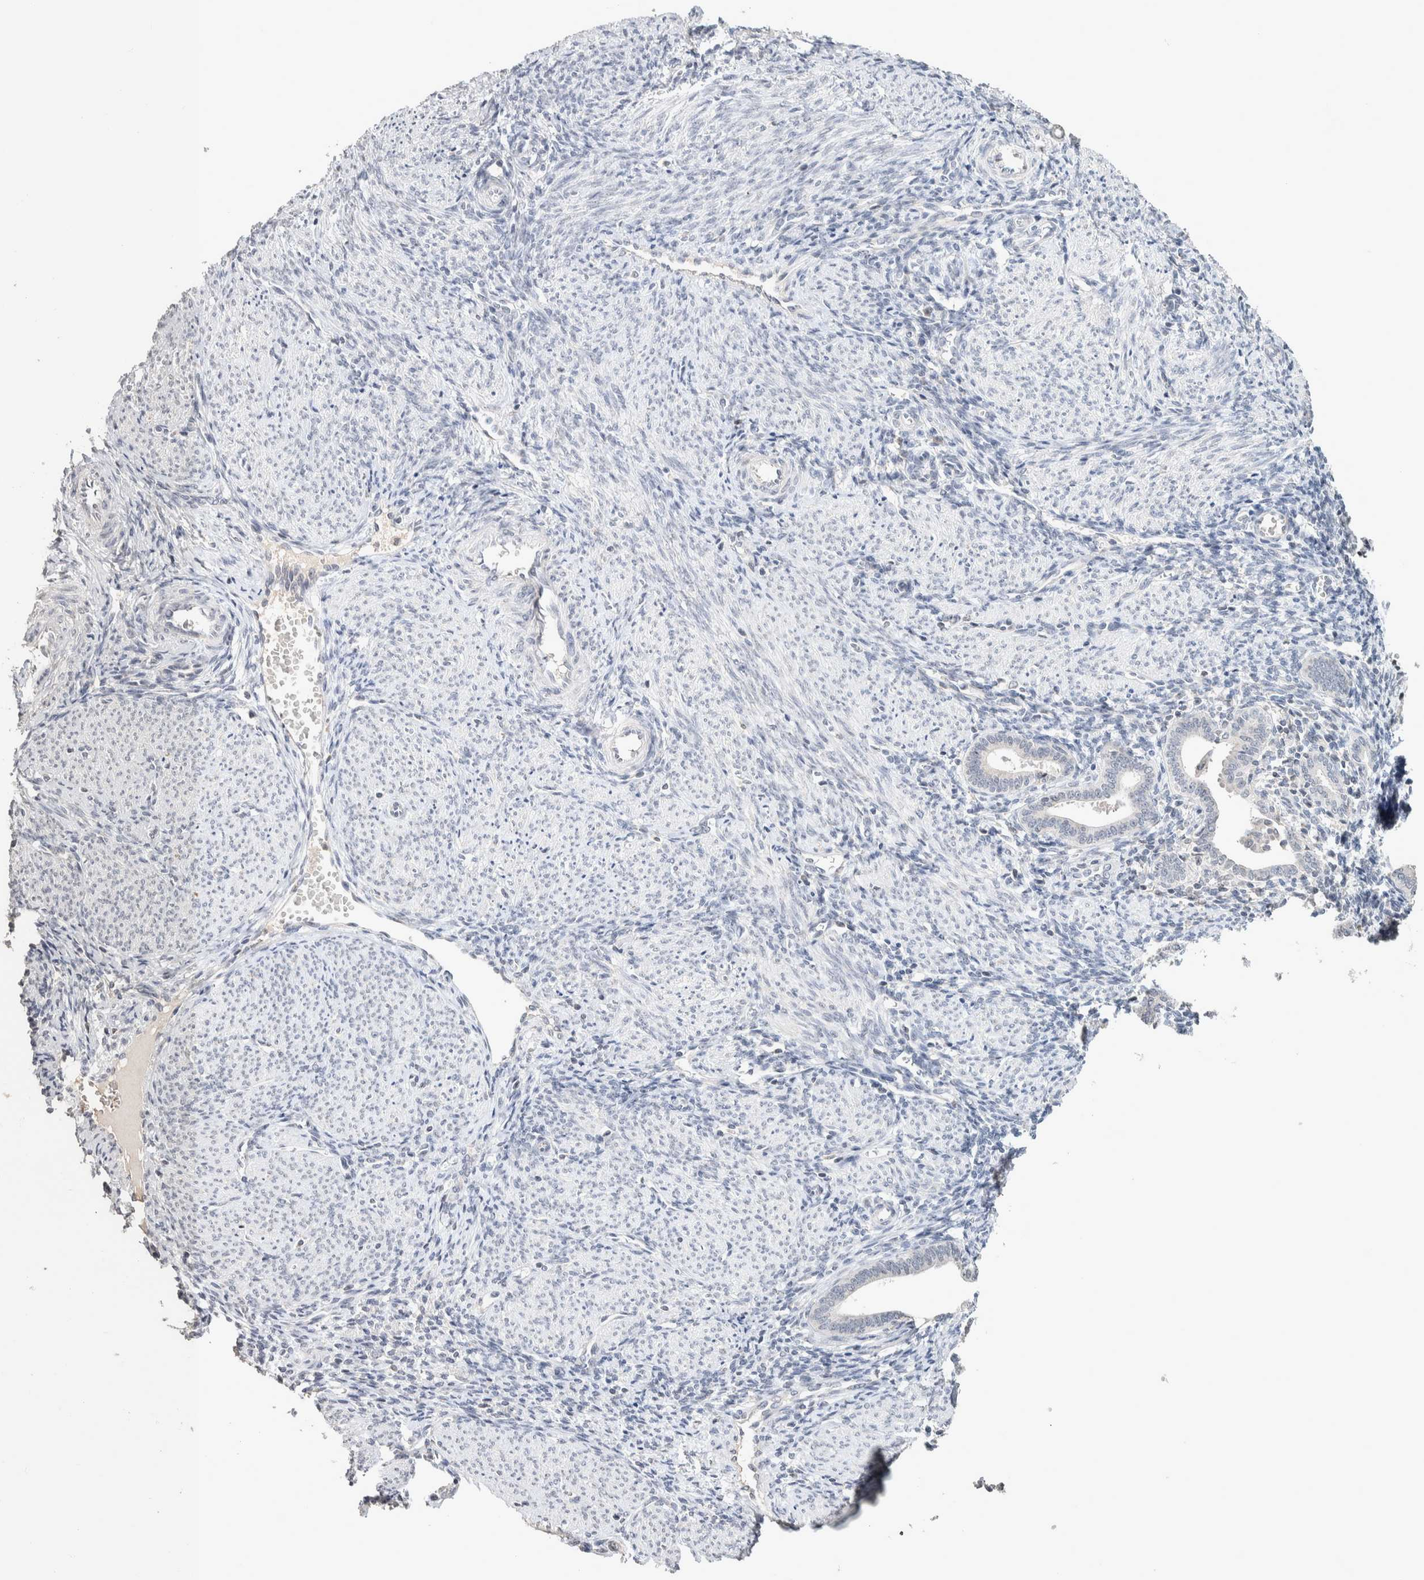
{"staining": {"intensity": "negative", "quantity": "none", "location": "none"}, "tissue": "endometrium", "cell_type": "Cells in endometrial stroma", "image_type": "normal", "snomed": [{"axis": "morphology", "description": "Normal tissue, NOS"}, {"axis": "topography", "description": "Uterus"}, {"axis": "topography", "description": "Endometrium"}], "caption": "This is a micrograph of IHC staining of benign endometrium, which shows no staining in cells in endometrial stroma.", "gene": "CRAT", "patient": {"sex": "female", "age": 33}}